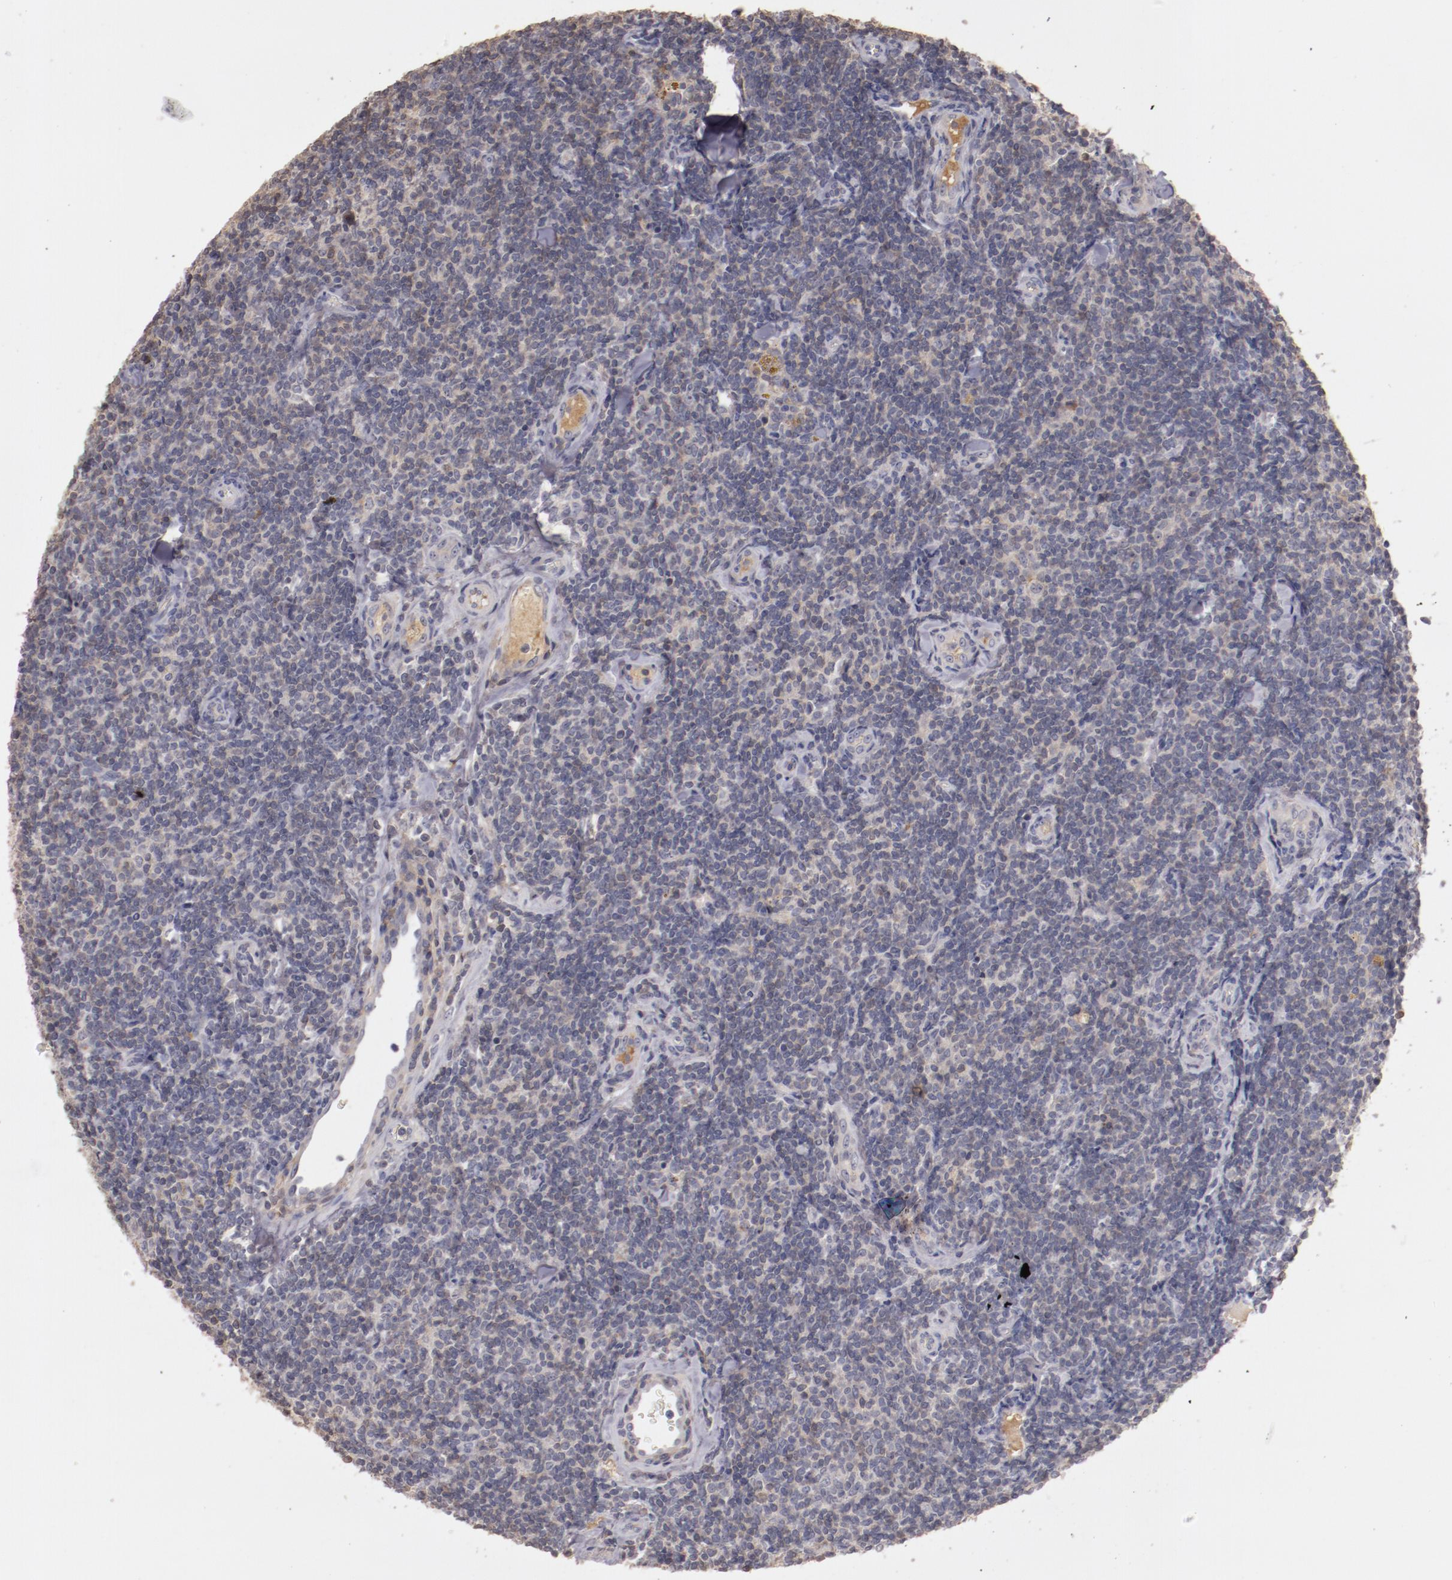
{"staining": {"intensity": "negative", "quantity": "none", "location": "none"}, "tissue": "lymphoma", "cell_type": "Tumor cells", "image_type": "cancer", "snomed": [{"axis": "morphology", "description": "Malignant lymphoma, non-Hodgkin's type, Low grade"}, {"axis": "topography", "description": "Lymph node"}], "caption": "Tumor cells are negative for brown protein staining in low-grade malignant lymphoma, non-Hodgkin's type.", "gene": "MBL2", "patient": {"sex": "female", "age": 56}}